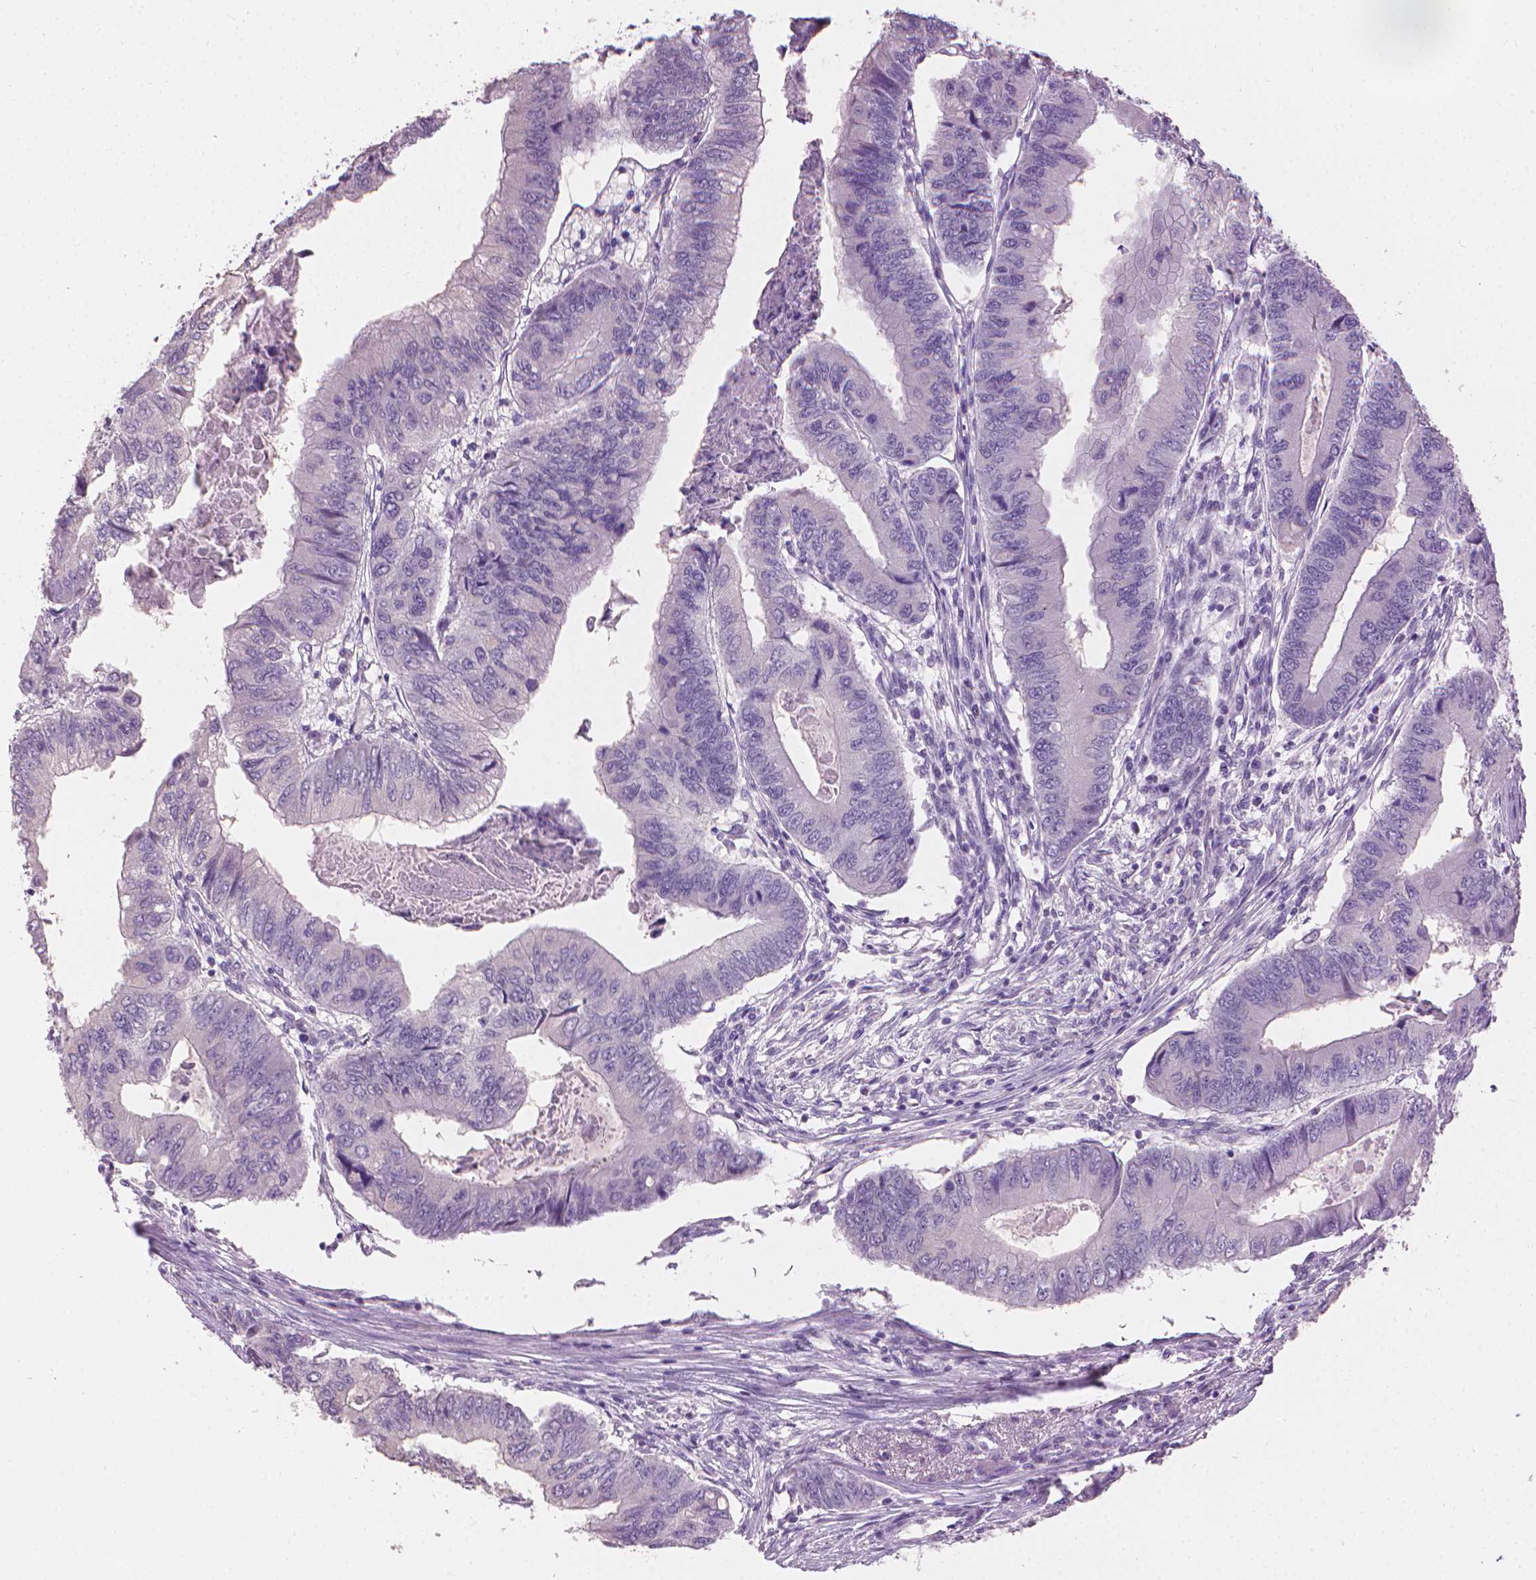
{"staining": {"intensity": "negative", "quantity": "none", "location": "none"}, "tissue": "colorectal cancer", "cell_type": "Tumor cells", "image_type": "cancer", "snomed": [{"axis": "morphology", "description": "Adenocarcinoma, NOS"}, {"axis": "topography", "description": "Colon"}], "caption": "This photomicrograph is of adenocarcinoma (colorectal) stained with immunohistochemistry to label a protein in brown with the nuclei are counter-stained blue. There is no positivity in tumor cells.", "gene": "MLANA", "patient": {"sex": "male", "age": 53}}